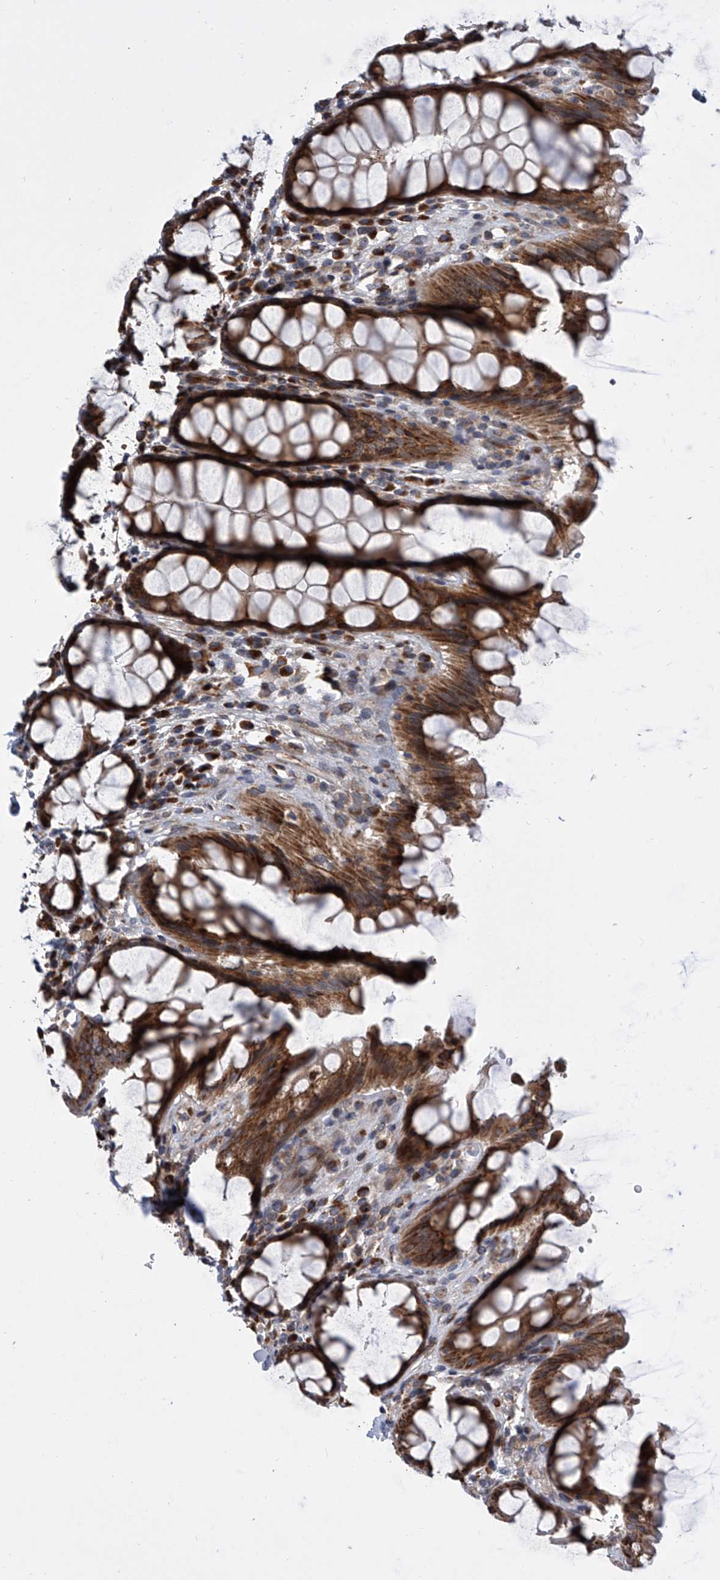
{"staining": {"intensity": "strong", "quantity": ">75%", "location": "cytoplasmic/membranous"}, "tissue": "rectum", "cell_type": "Glandular cells", "image_type": "normal", "snomed": [{"axis": "morphology", "description": "Normal tissue, NOS"}, {"axis": "topography", "description": "Rectum"}], "caption": "Protein analysis of unremarkable rectum reveals strong cytoplasmic/membranous expression in approximately >75% of glandular cells.", "gene": "DLGAP2", "patient": {"sex": "male", "age": 64}}